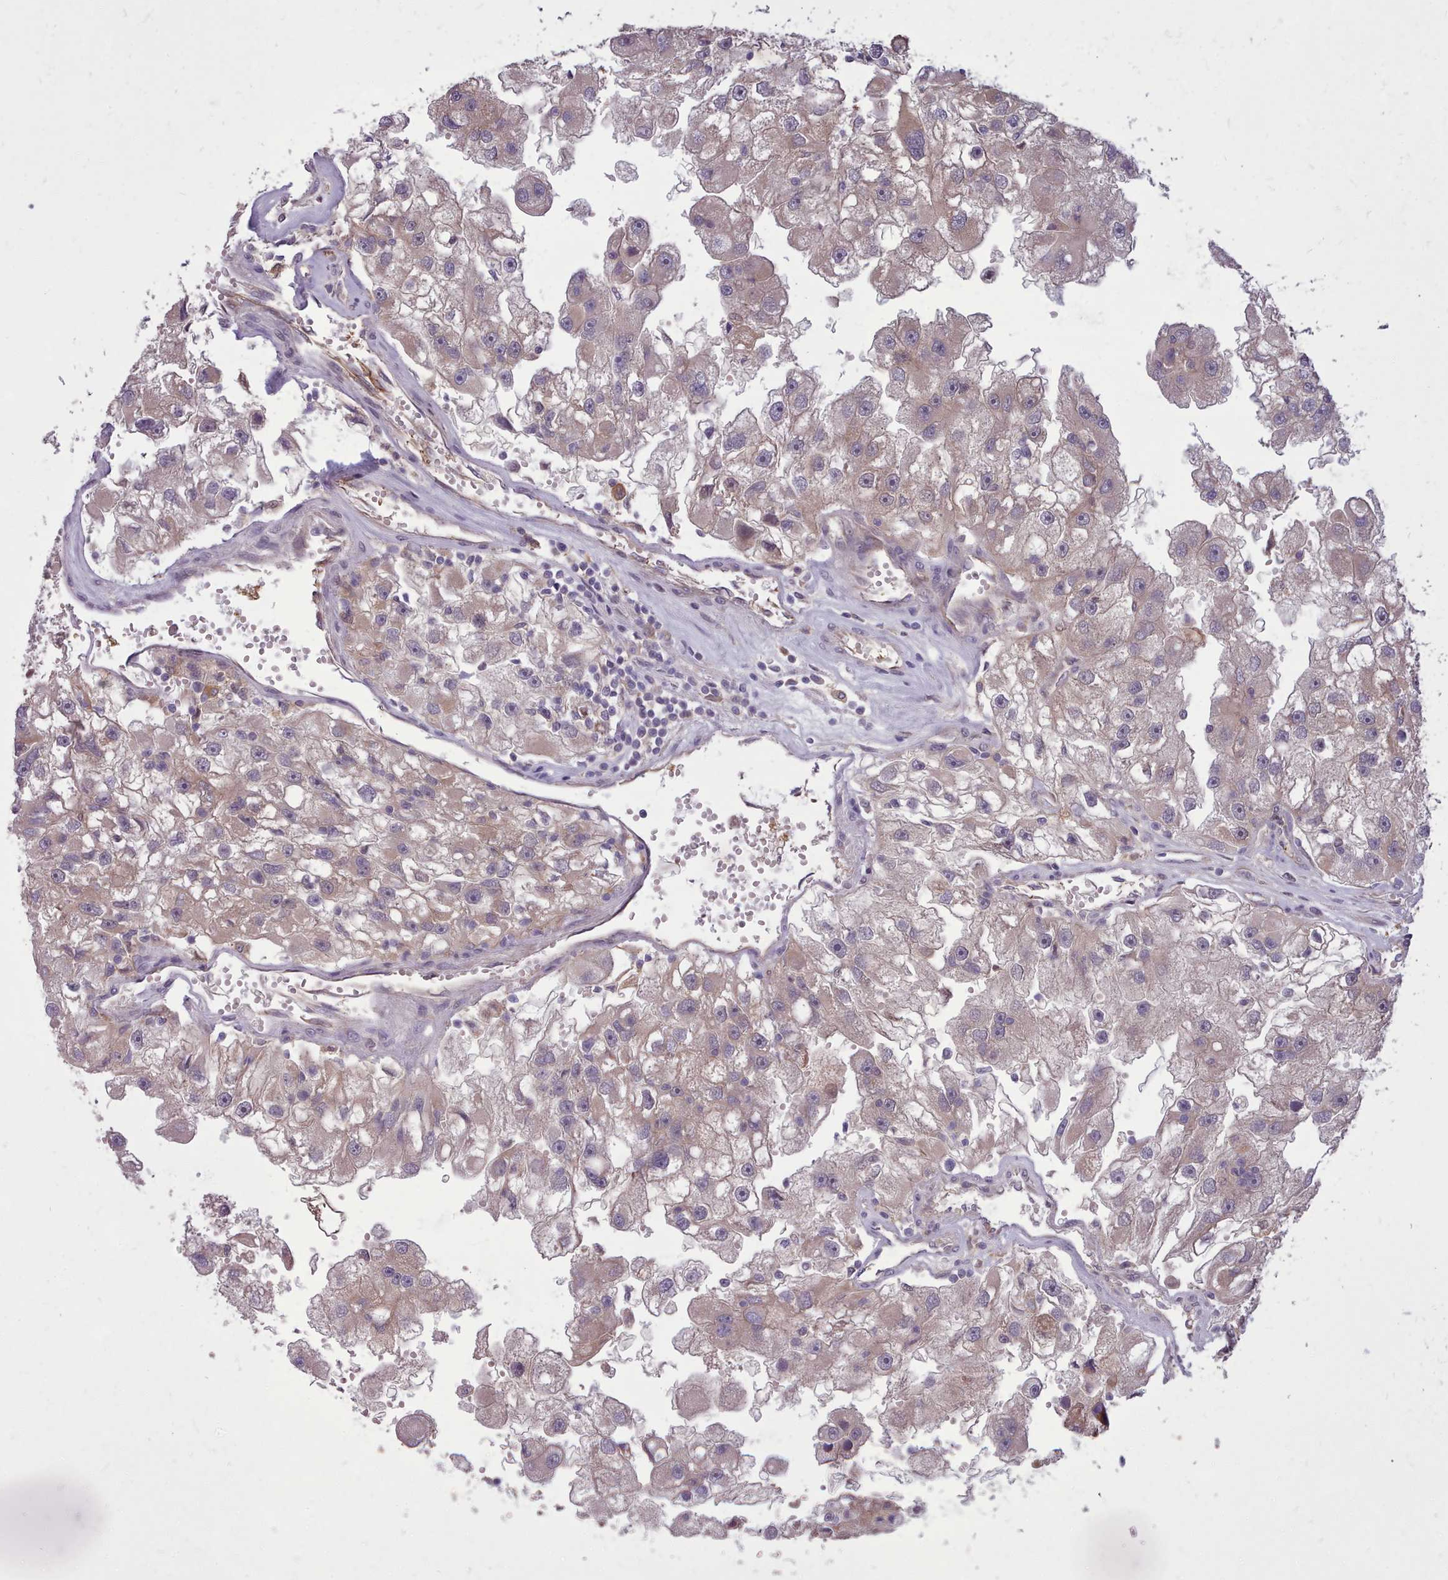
{"staining": {"intensity": "weak", "quantity": "<25%", "location": "cytoplasmic/membranous"}, "tissue": "renal cancer", "cell_type": "Tumor cells", "image_type": "cancer", "snomed": [{"axis": "morphology", "description": "Adenocarcinoma, NOS"}, {"axis": "topography", "description": "Kidney"}], "caption": "IHC histopathology image of adenocarcinoma (renal) stained for a protein (brown), which reveals no positivity in tumor cells.", "gene": "AHCY", "patient": {"sex": "male", "age": 63}}